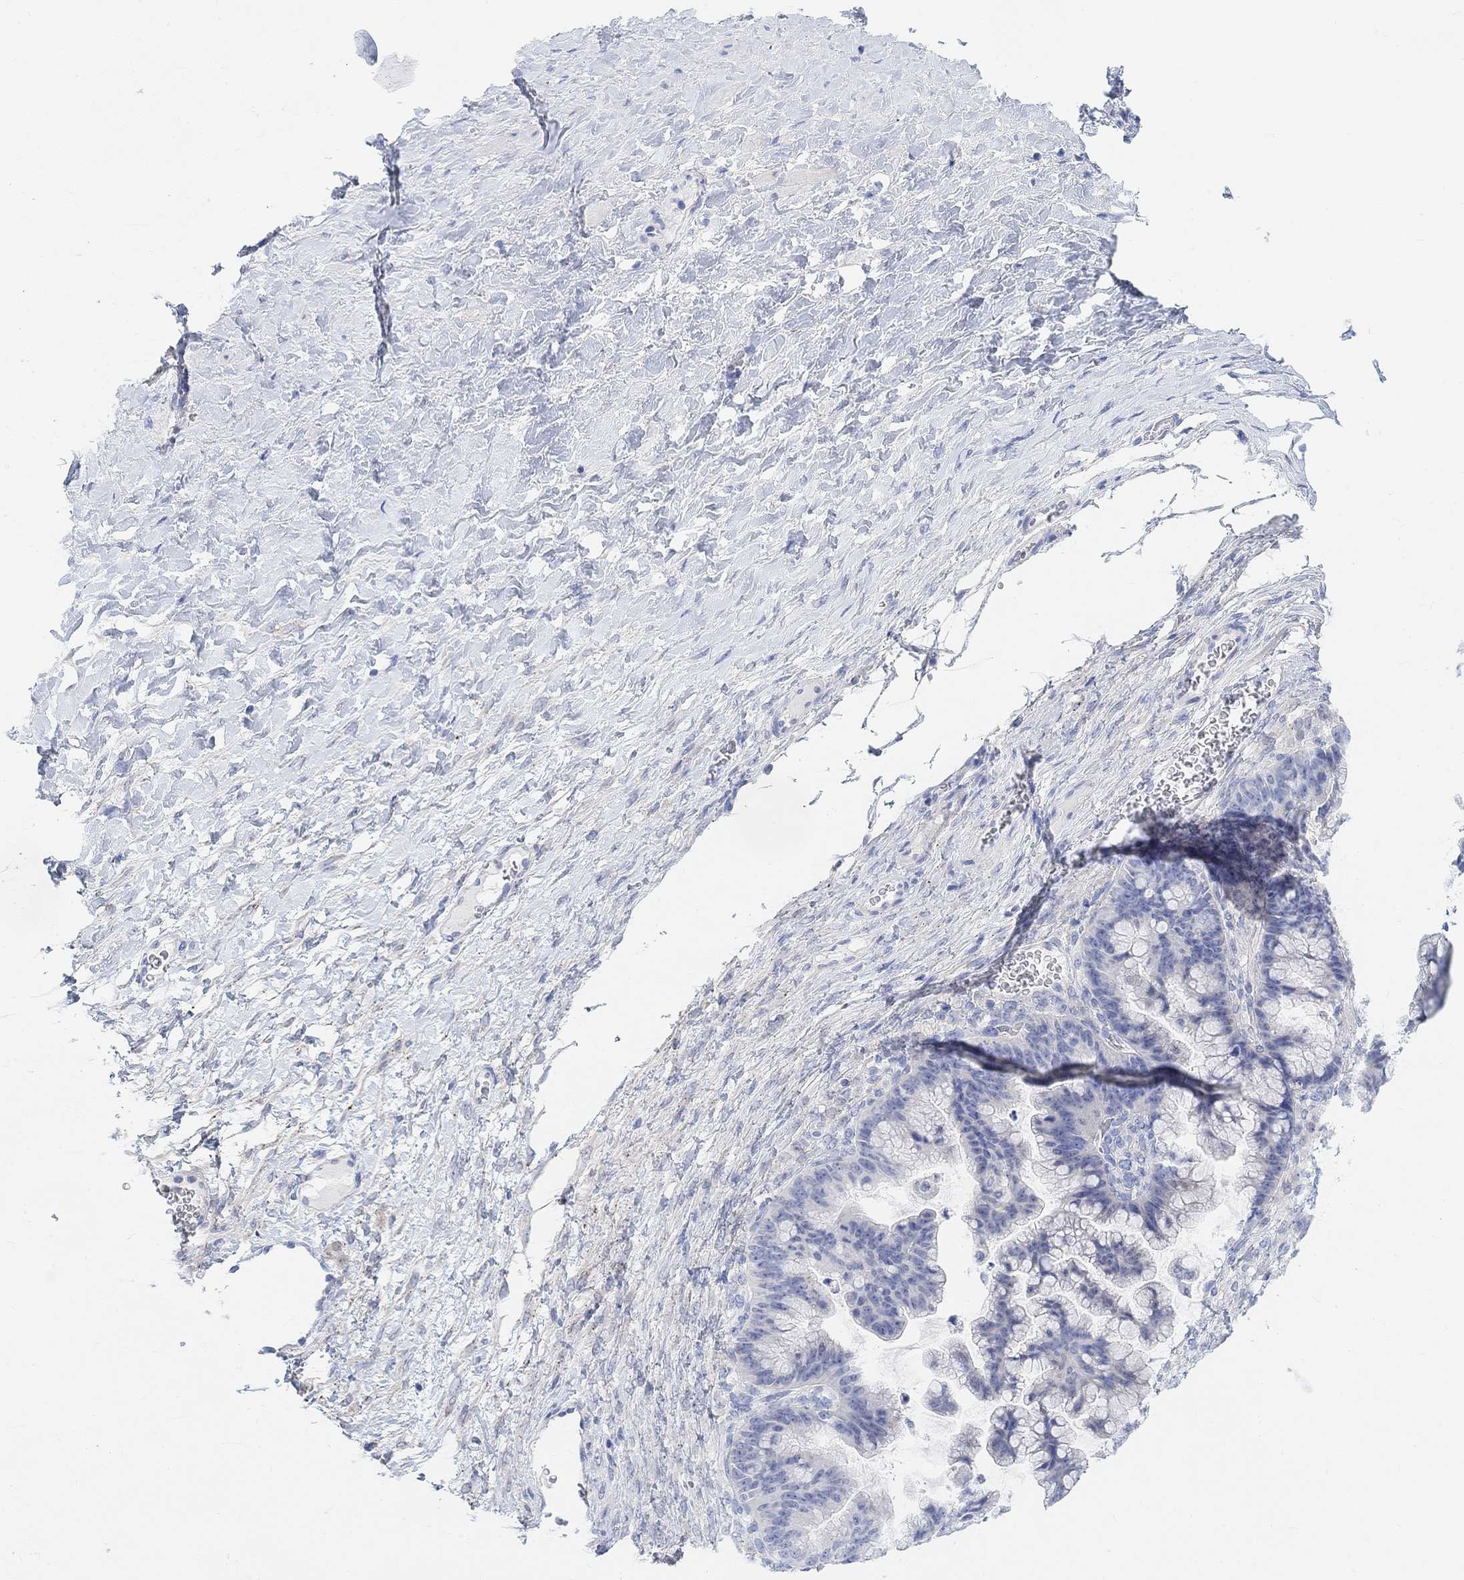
{"staining": {"intensity": "negative", "quantity": "none", "location": "none"}, "tissue": "ovarian cancer", "cell_type": "Tumor cells", "image_type": "cancer", "snomed": [{"axis": "morphology", "description": "Cystadenocarcinoma, mucinous, NOS"}, {"axis": "topography", "description": "Ovary"}], "caption": "Tumor cells are negative for protein expression in human ovarian cancer.", "gene": "ENO4", "patient": {"sex": "female", "age": 67}}